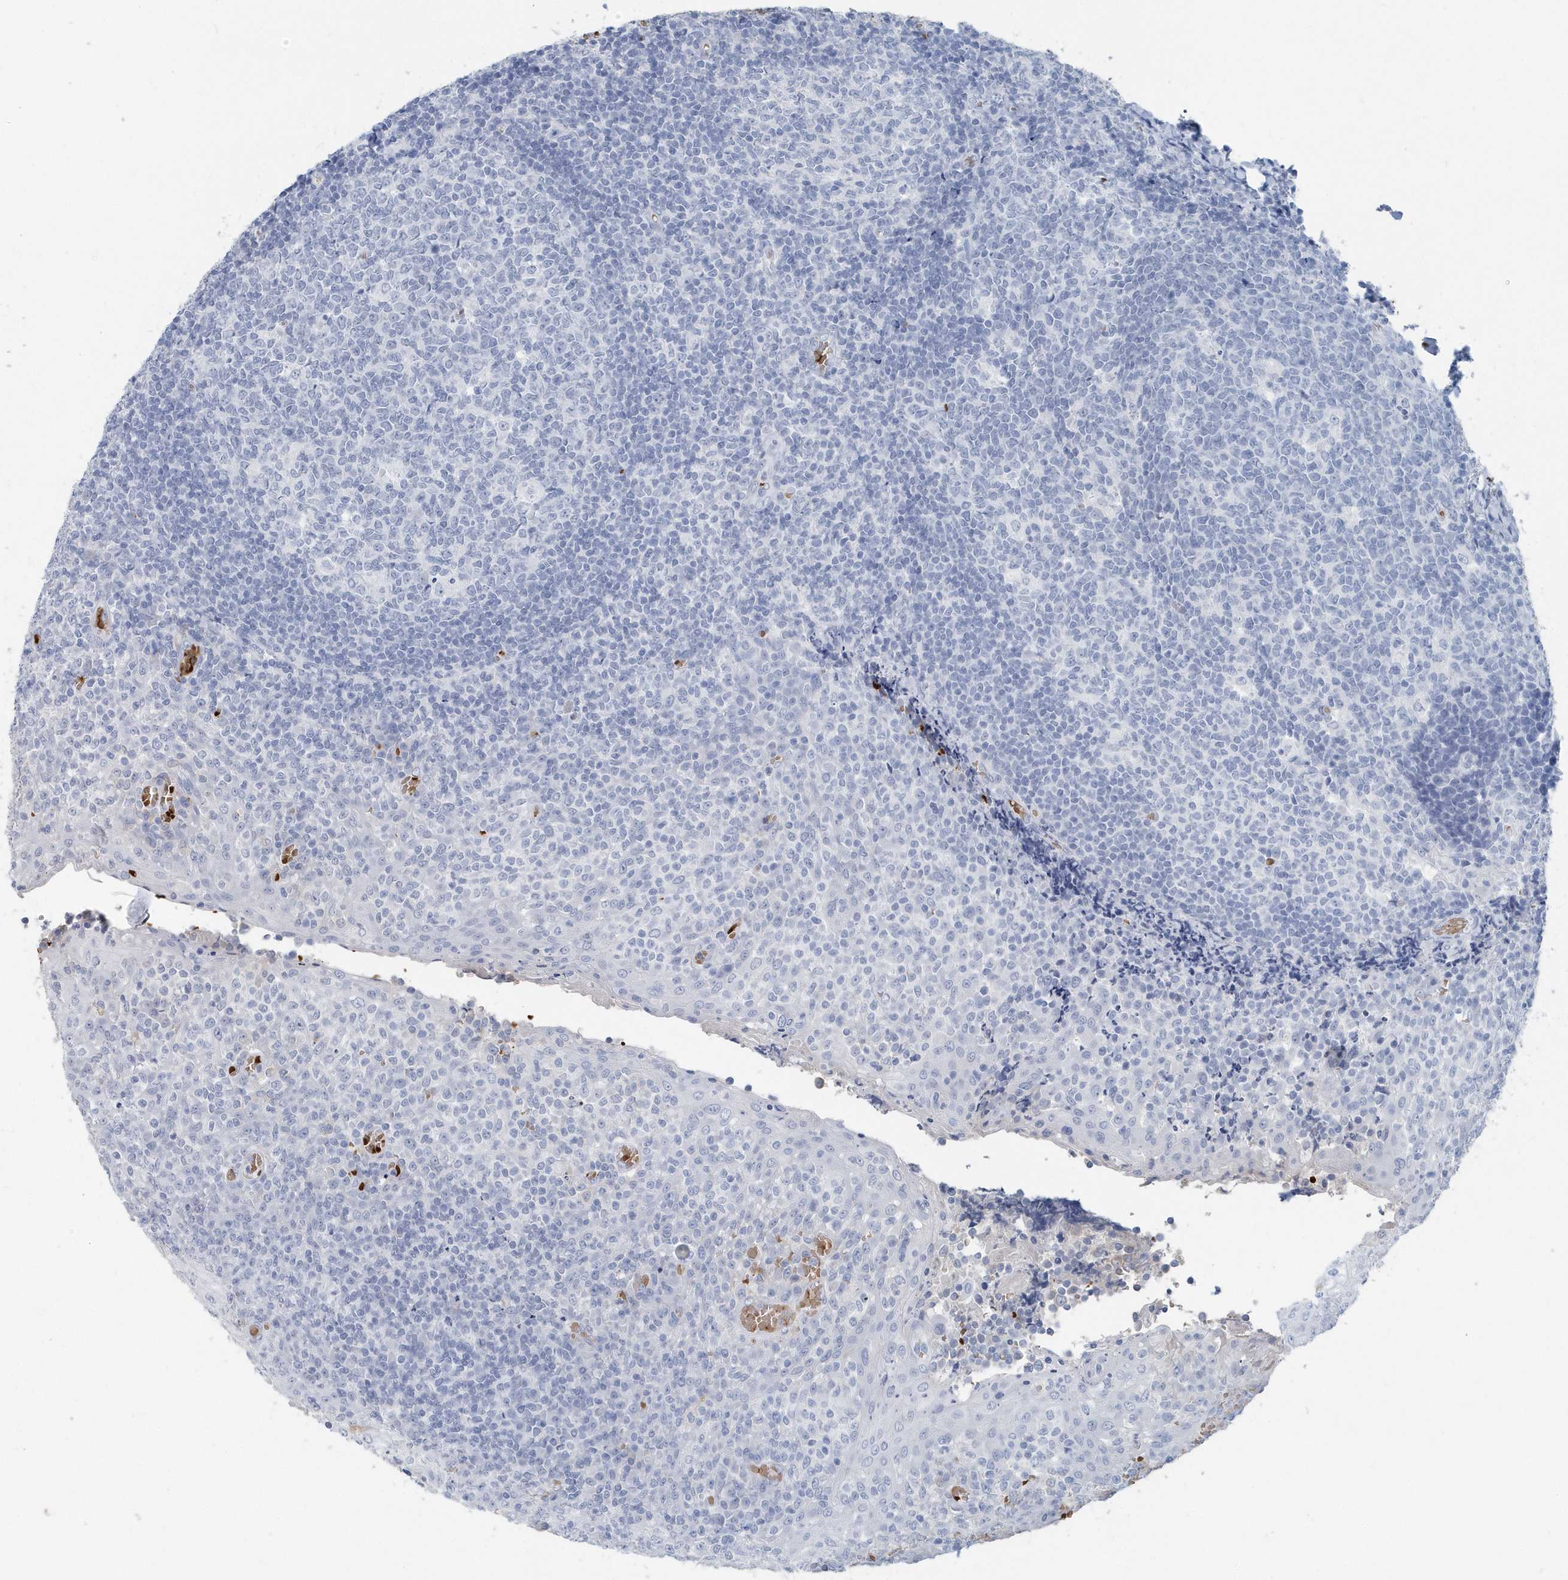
{"staining": {"intensity": "negative", "quantity": "none", "location": "none"}, "tissue": "tonsil", "cell_type": "Germinal center cells", "image_type": "normal", "snomed": [{"axis": "morphology", "description": "Normal tissue, NOS"}, {"axis": "topography", "description": "Tonsil"}], "caption": "Tonsil stained for a protein using immunohistochemistry reveals no staining germinal center cells.", "gene": "HBA2", "patient": {"sex": "female", "age": 19}}